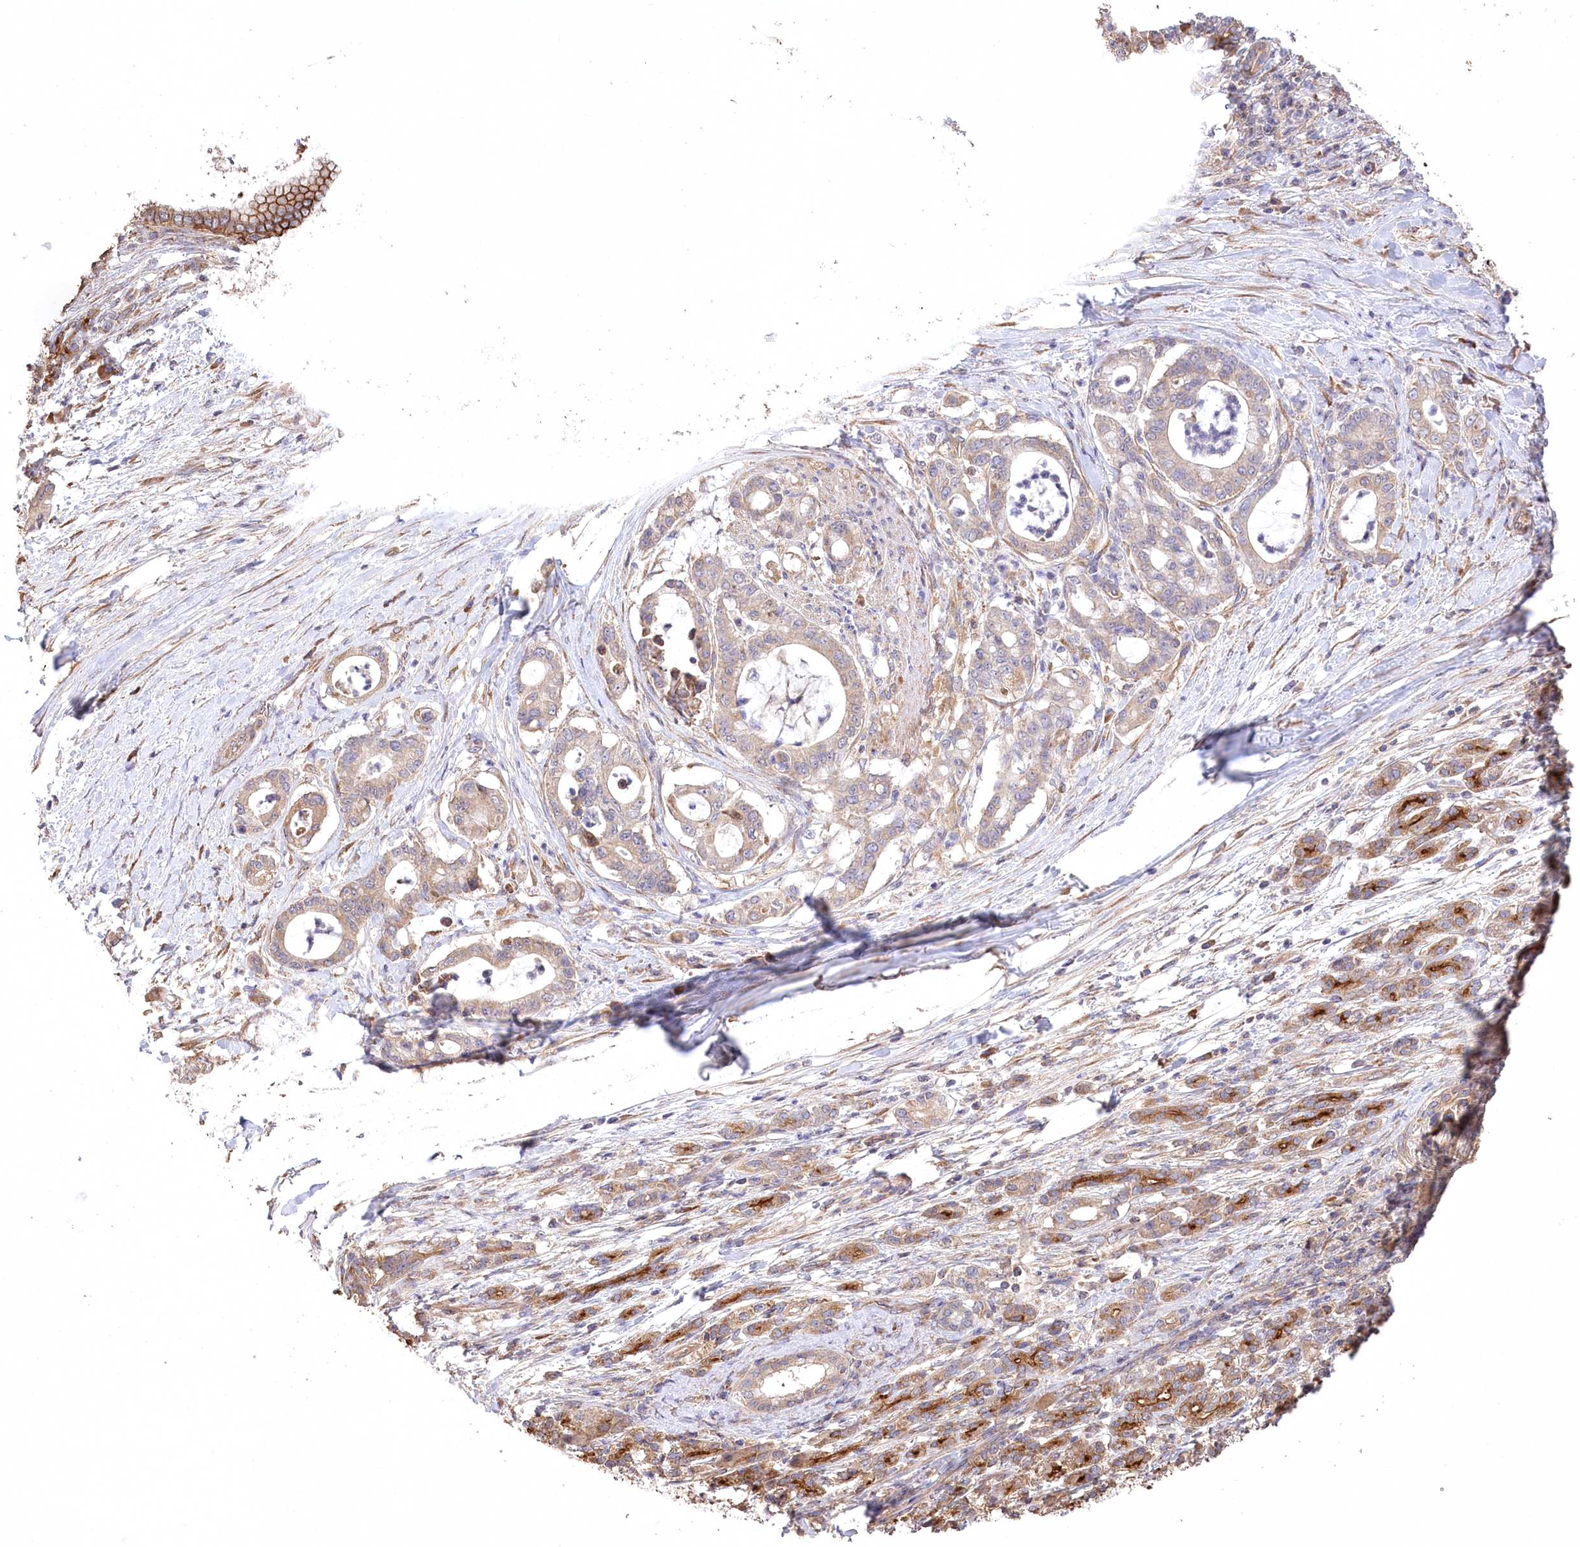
{"staining": {"intensity": "negative", "quantity": "none", "location": "none"}, "tissue": "pancreatic cancer", "cell_type": "Tumor cells", "image_type": "cancer", "snomed": [{"axis": "morphology", "description": "Adenocarcinoma, NOS"}, {"axis": "topography", "description": "Pancreas"}], "caption": "This is an immunohistochemistry image of human pancreatic adenocarcinoma. There is no staining in tumor cells.", "gene": "PRSS53", "patient": {"sex": "female", "age": 55}}